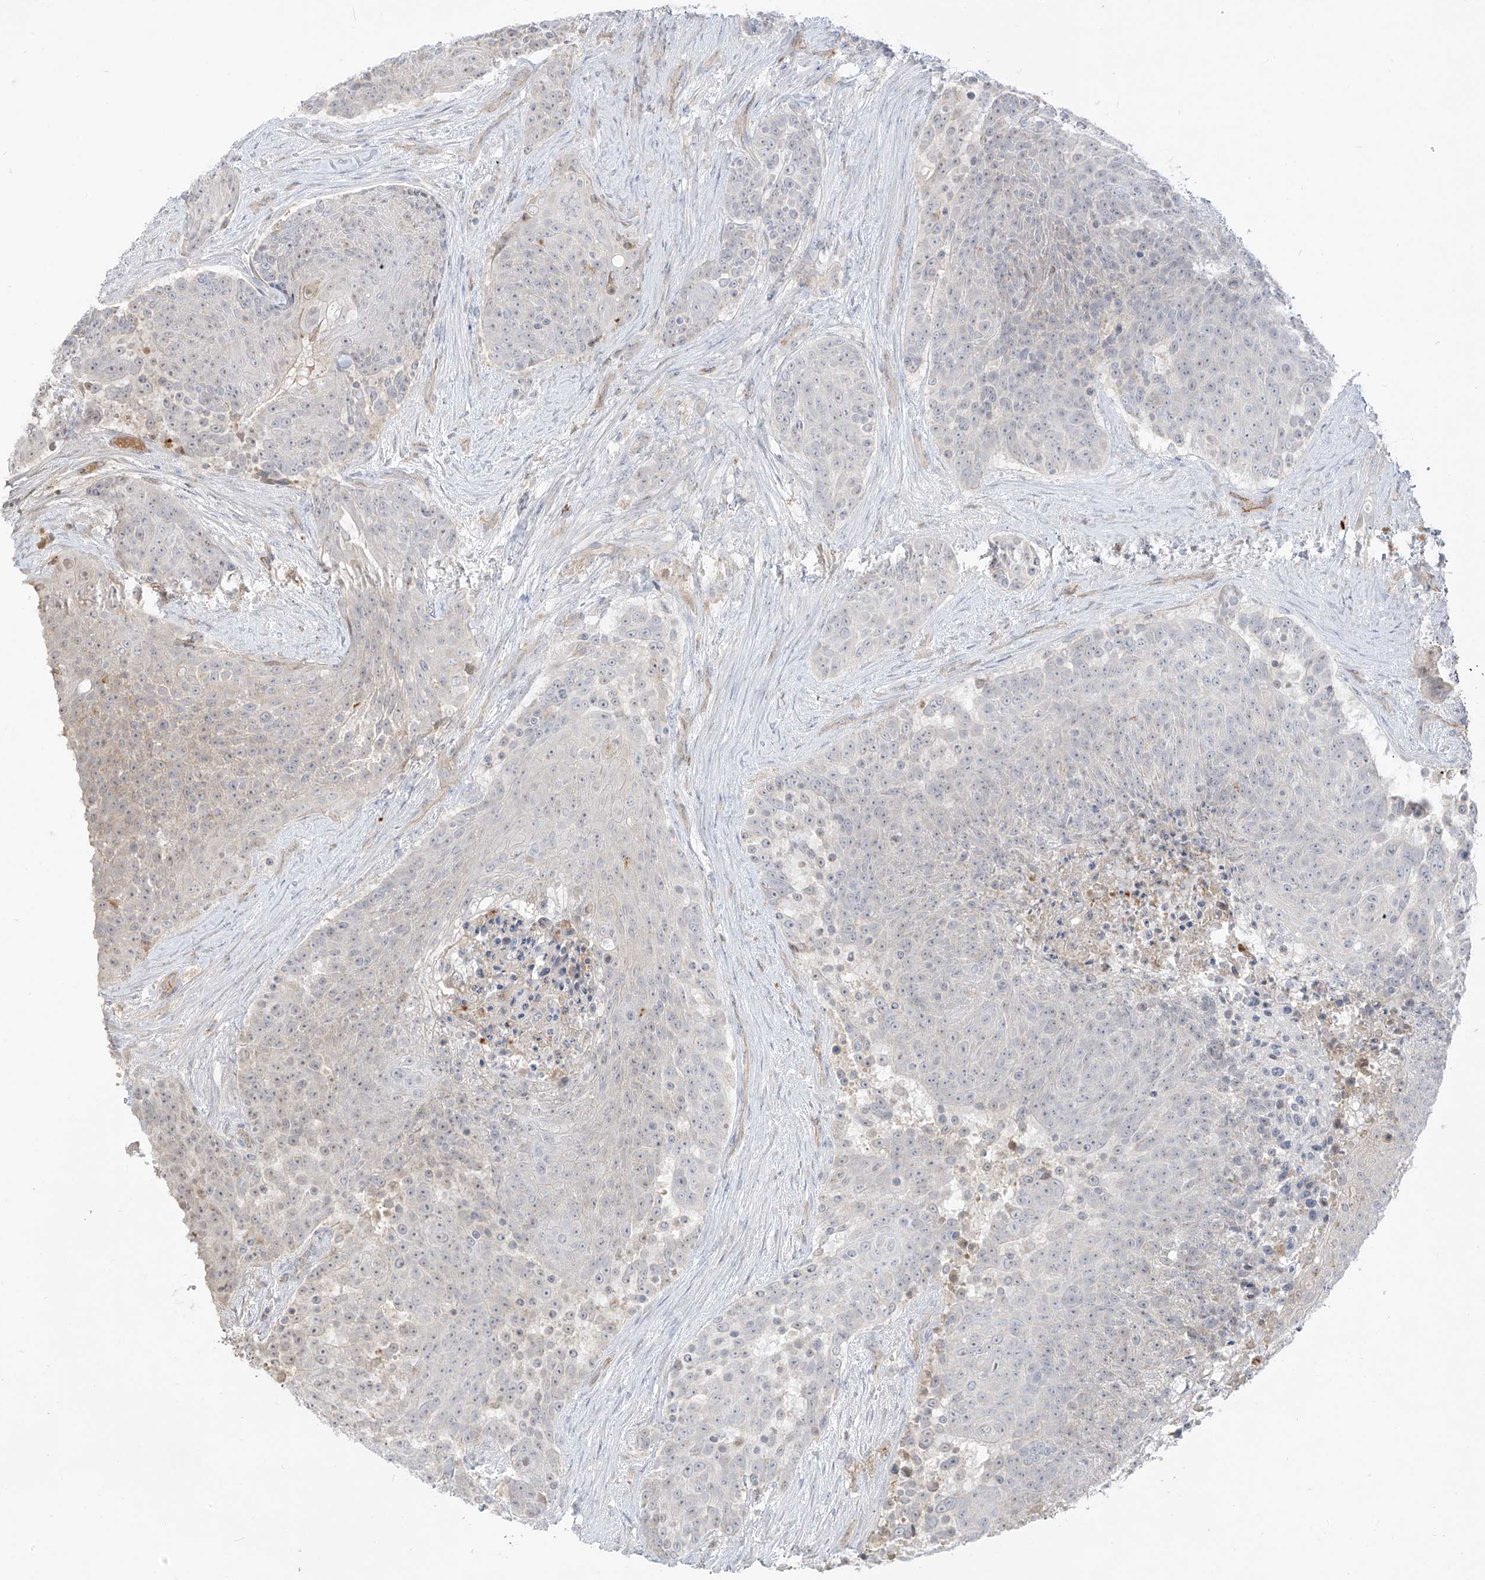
{"staining": {"intensity": "negative", "quantity": "none", "location": "none"}, "tissue": "urothelial cancer", "cell_type": "Tumor cells", "image_type": "cancer", "snomed": [{"axis": "morphology", "description": "Urothelial carcinoma, High grade"}, {"axis": "topography", "description": "Urinary bladder"}], "caption": "Immunohistochemical staining of urothelial cancer demonstrates no significant staining in tumor cells.", "gene": "C2orf42", "patient": {"sex": "female", "age": 63}}